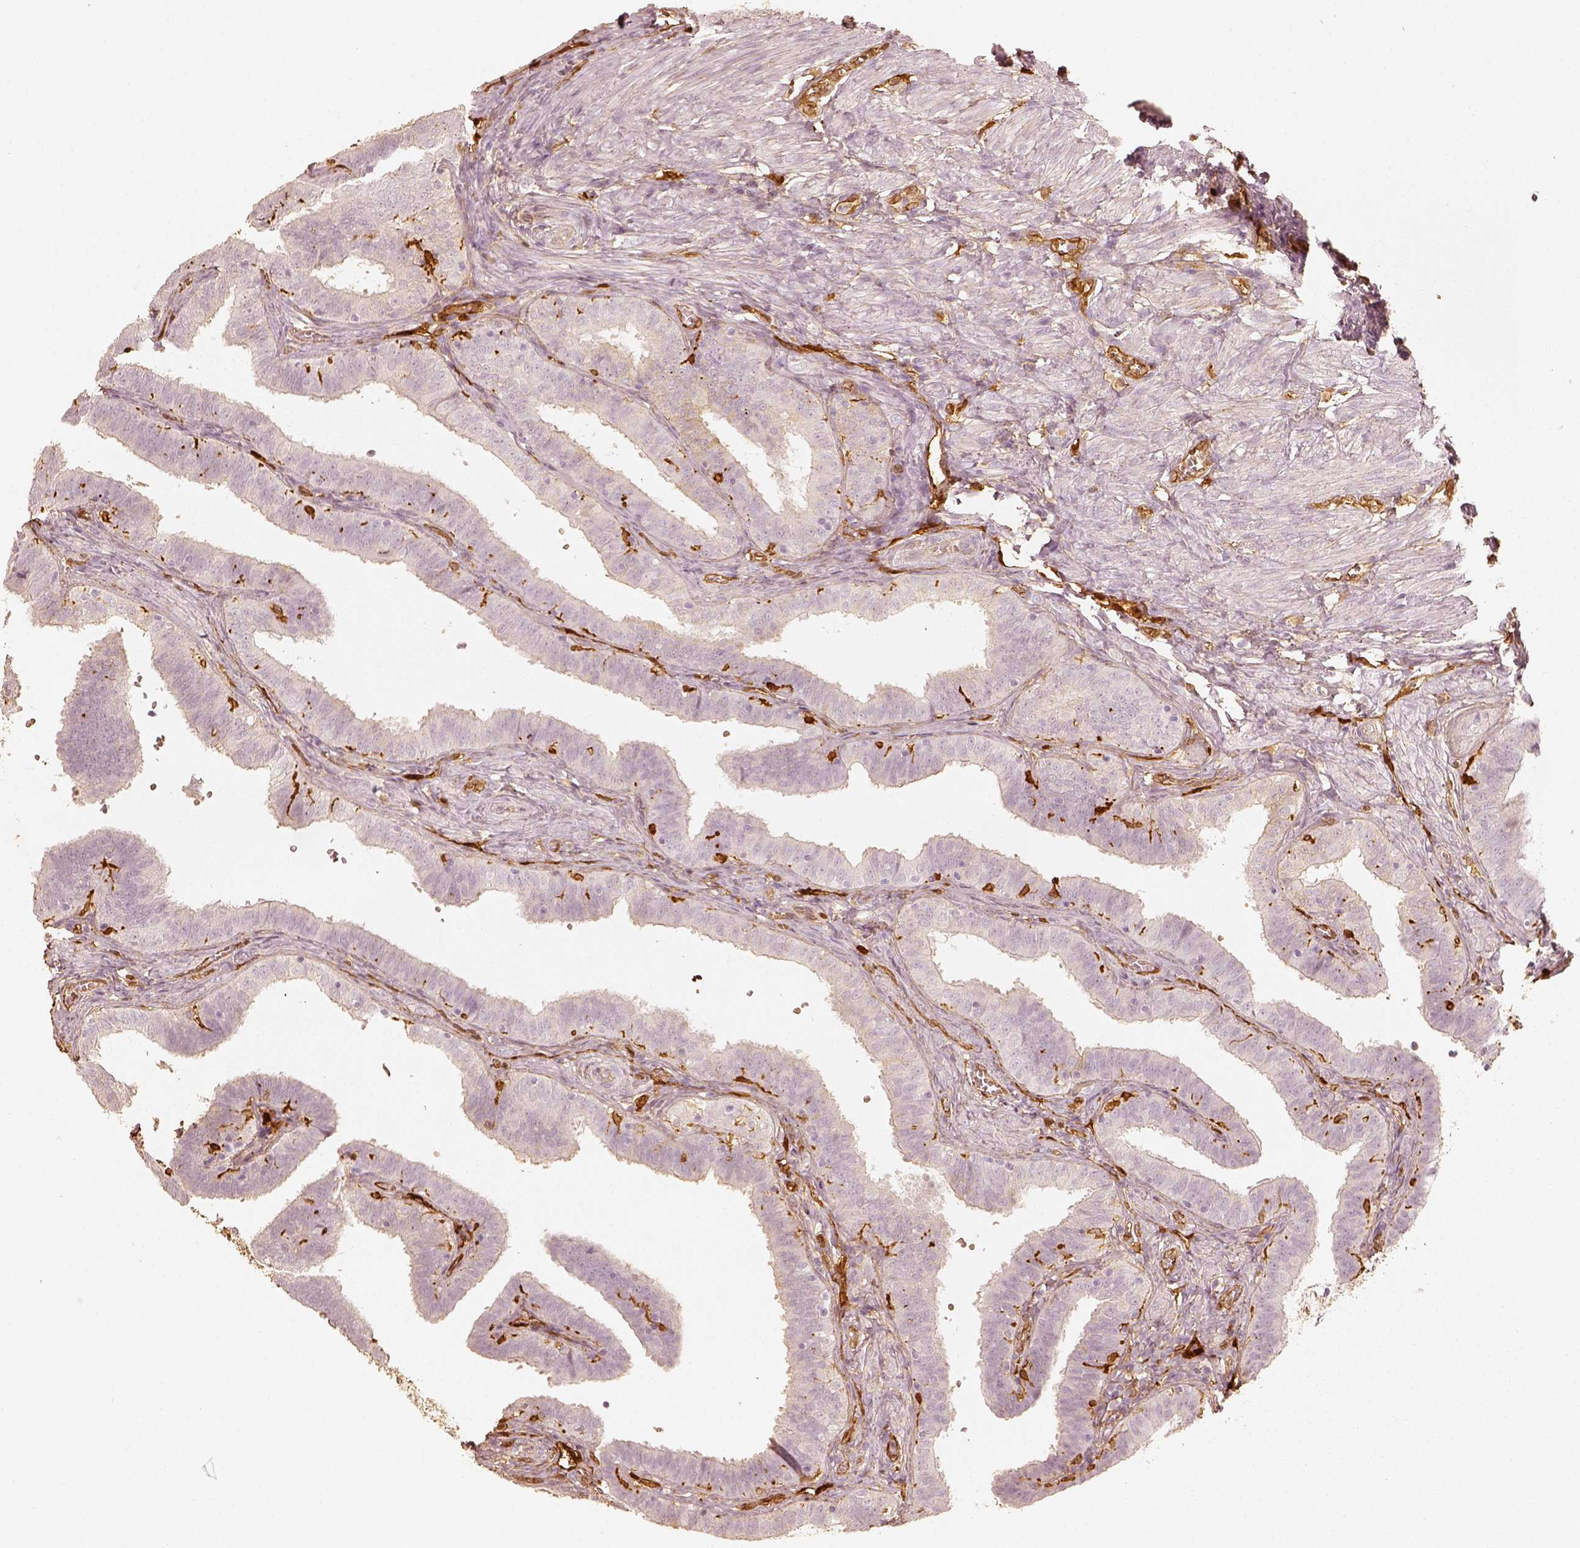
{"staining": {"intensity": "negative", "quantity": "none", "location": "none"}, "tissue": "fallopian tube", "cell_type": "Glandular cells", "image_type": "normal", "snomed": [{"axis": "morphology", "description": "Normal tissue, NOS"}, {"axis": "topography", "description": "Fallopian tube"}], "caption": "This is a image of immunohistochemistry (IHC) staining of unremarkable fallopian tube, which shows no staining in glandular cells. (Brightfield microscopy of DAB IHC at high magnification).", "gene": "FSCN1", "patient": {"sex": "female", "age": 25}}